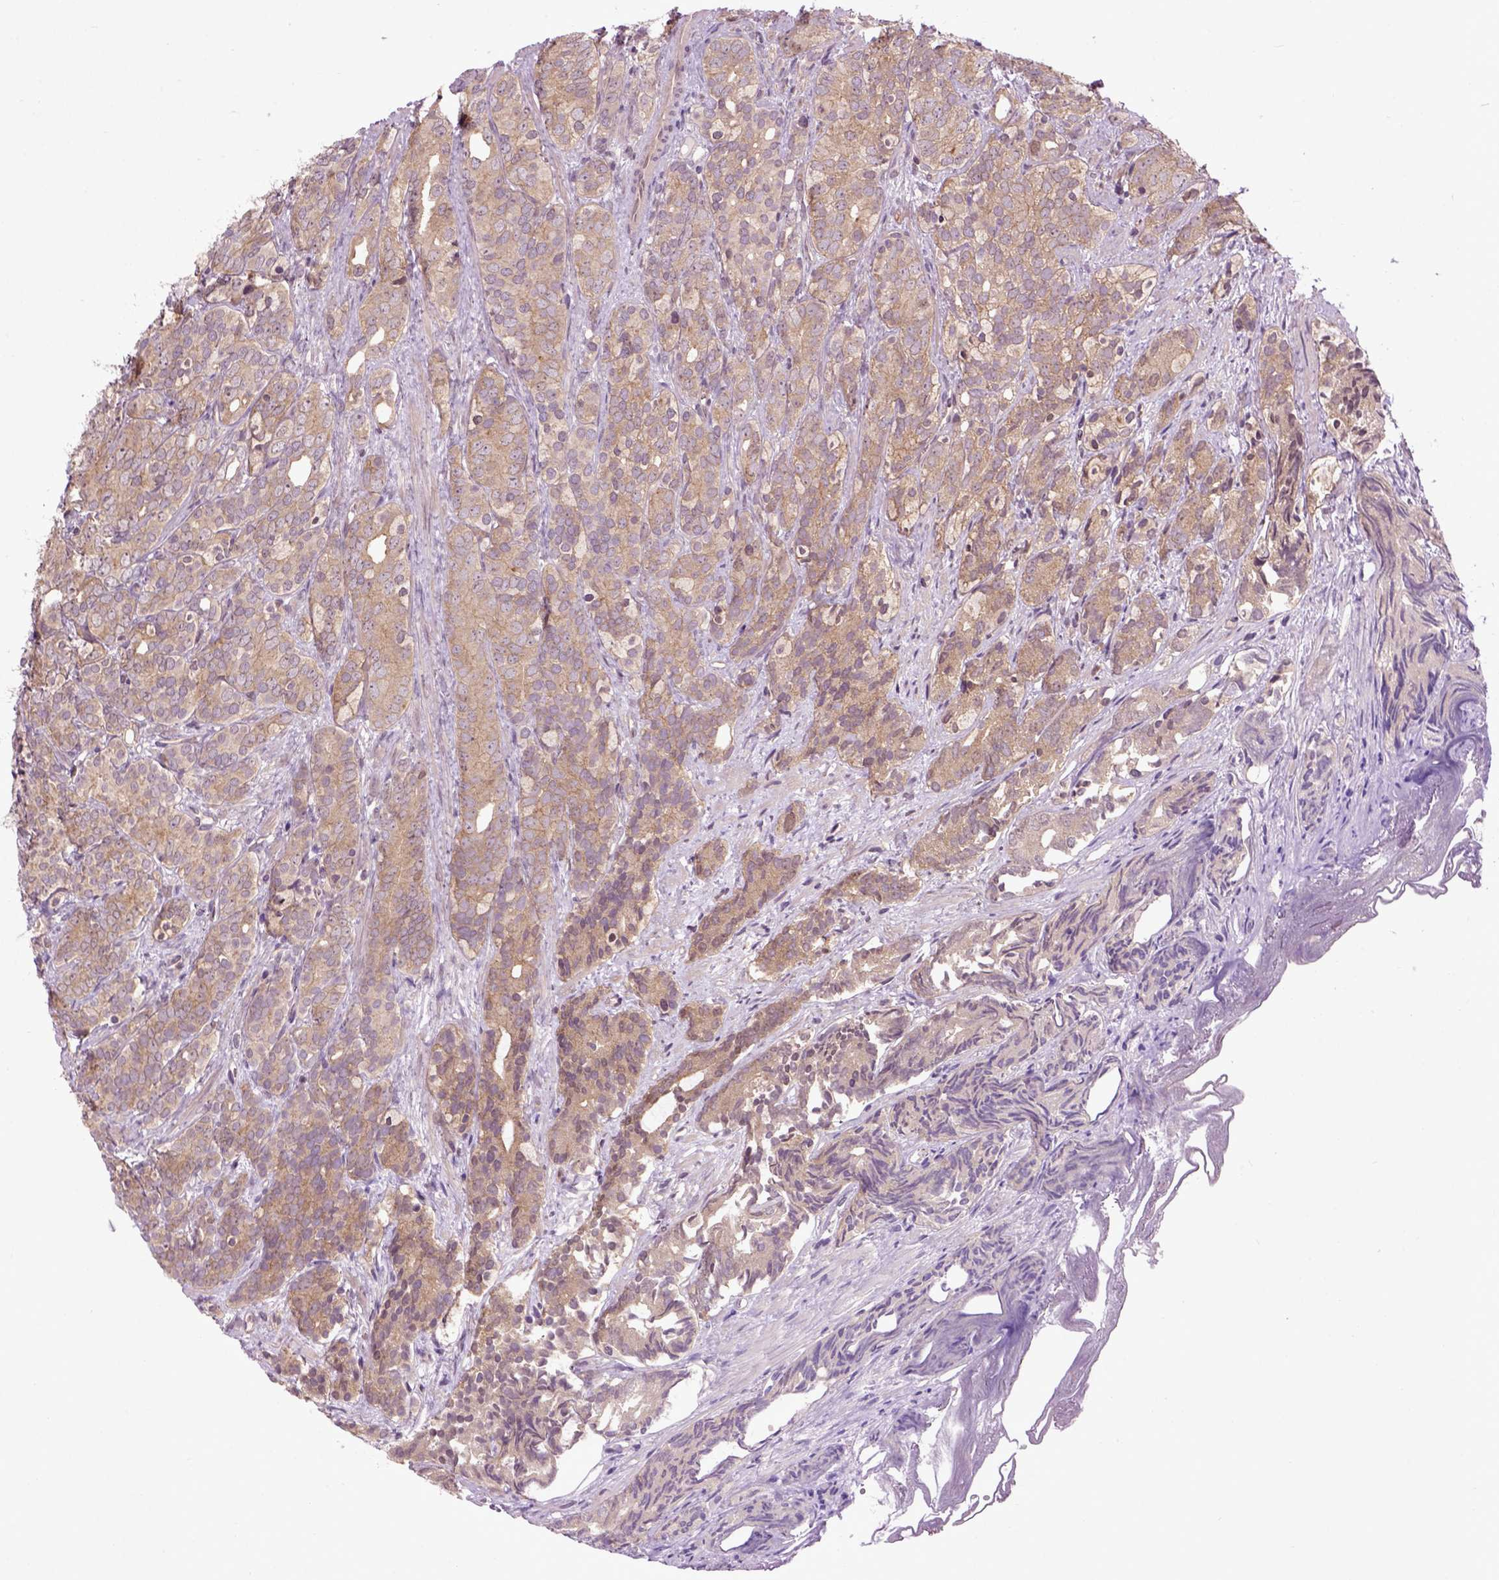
{"staining": {"intensity": "moderate", "quantity": "25%-75%", "location": "cytoplasmic/membranous"}, "tissue": "prostate cancer", "cell_type": "Tumor cells", "image_type": "cancer", "snomed": [{"axis": "morphology", "description": "Adenocarcinoma, High grade"}, {"axis": "topography", "description": "Prostate"}], "caption": "Prostate high-grade adenocarcinoma was stained to show a protein in brown. There is medium levels of moderate cytoplasmic/membranous positivity in approximately 25%-75% of tumor cells.", "gene": "WDR48", "patient": {"sex": "male", "age": 84}}